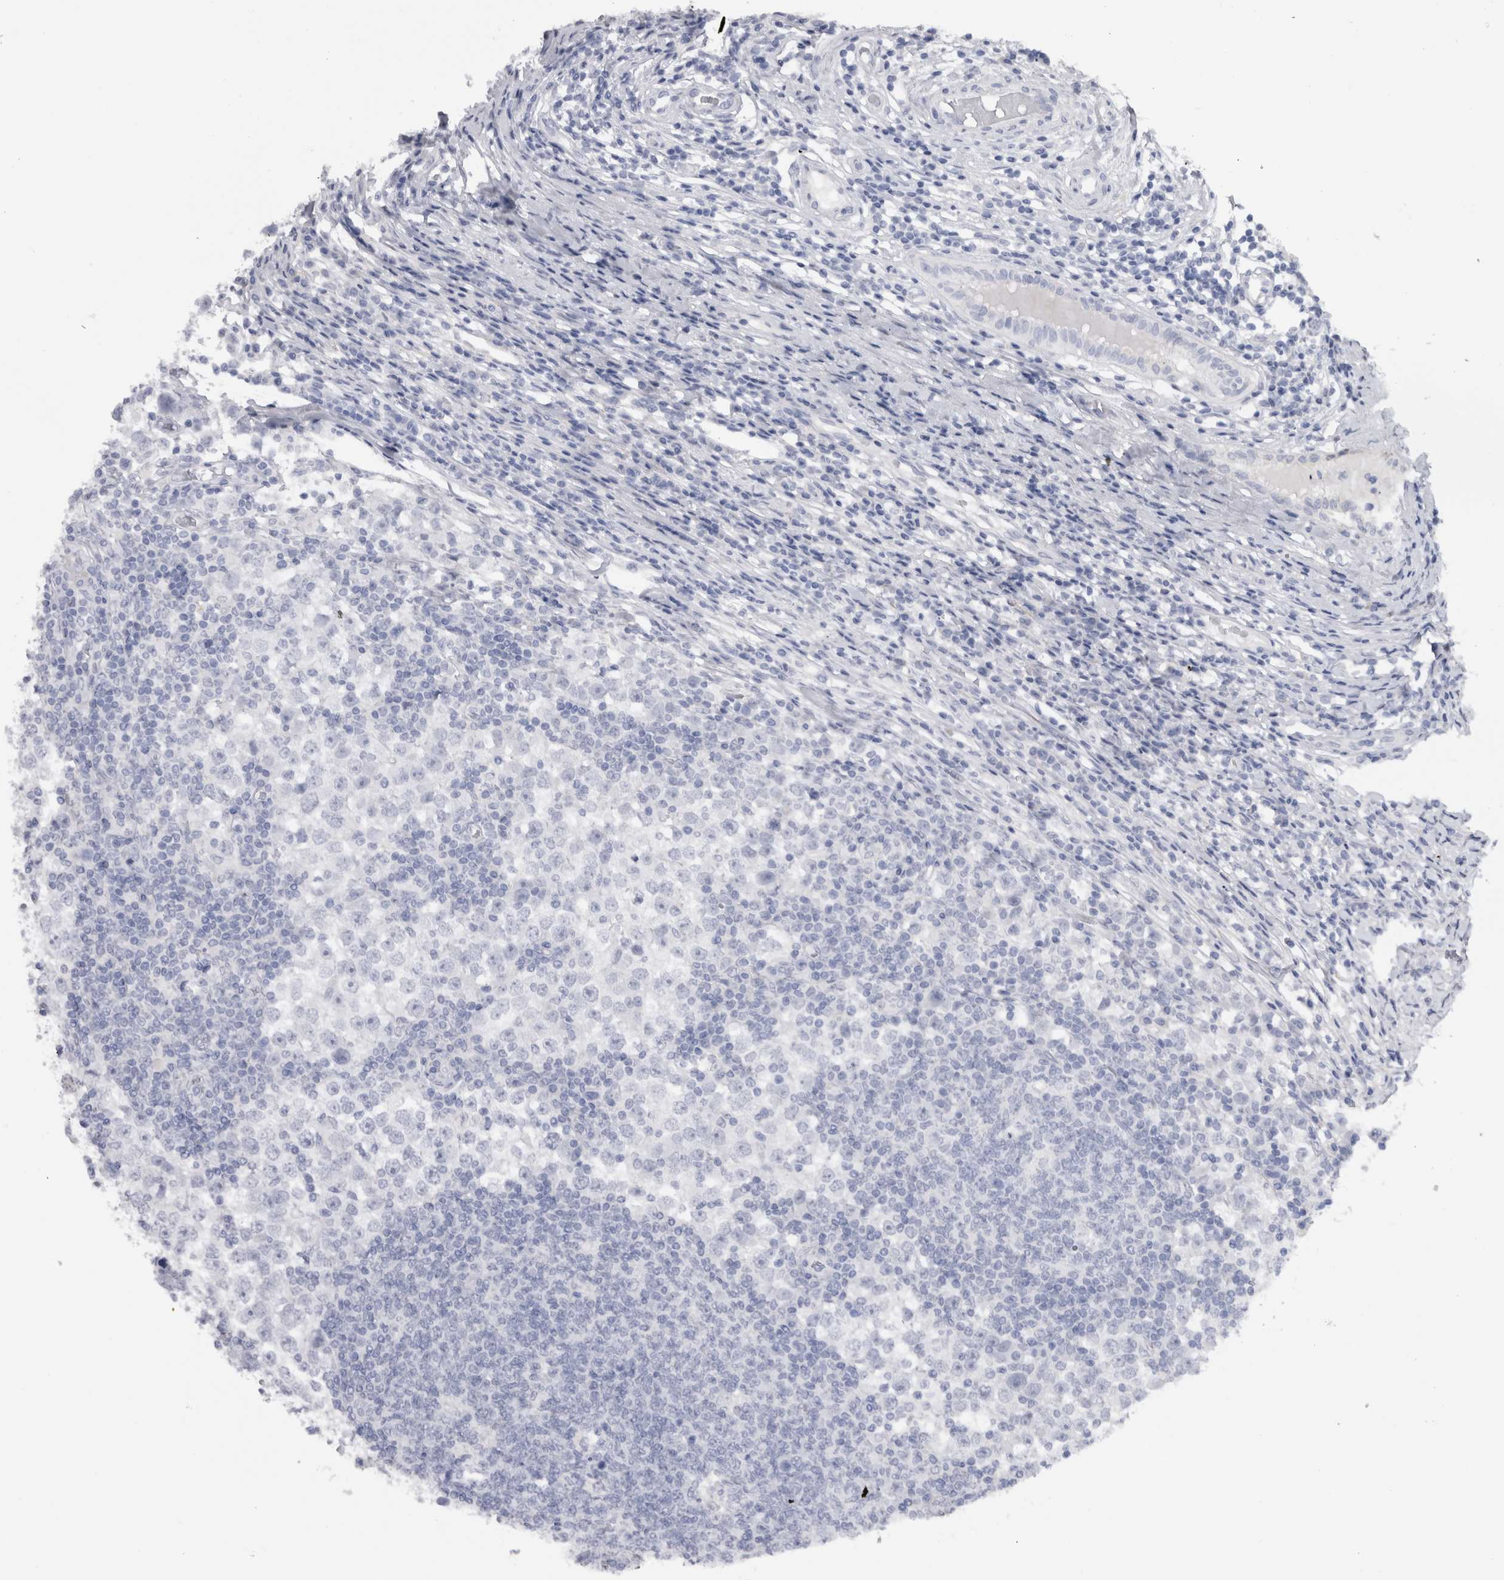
{"staining": {"intensity": "negative", "quantity": "none", "location": "none"}, "tissue": "testis cancer", "cell_type": "Tumor cells", "image_type": "cancer", "snomed": [{"axis": "morphology", "description": "Seminoma, NOS"}, {"axis": "topography", "description": "Testis"}], "caption": "IHC image of neoplastic tissue: human testis cancer (seminoma) stained with DAB (3,3'-diaminobenzidine) exhibits no significant protein positivity in tumor cells.", "gene": "MSMB", "patient": {"sex": "male", "age": 65}}